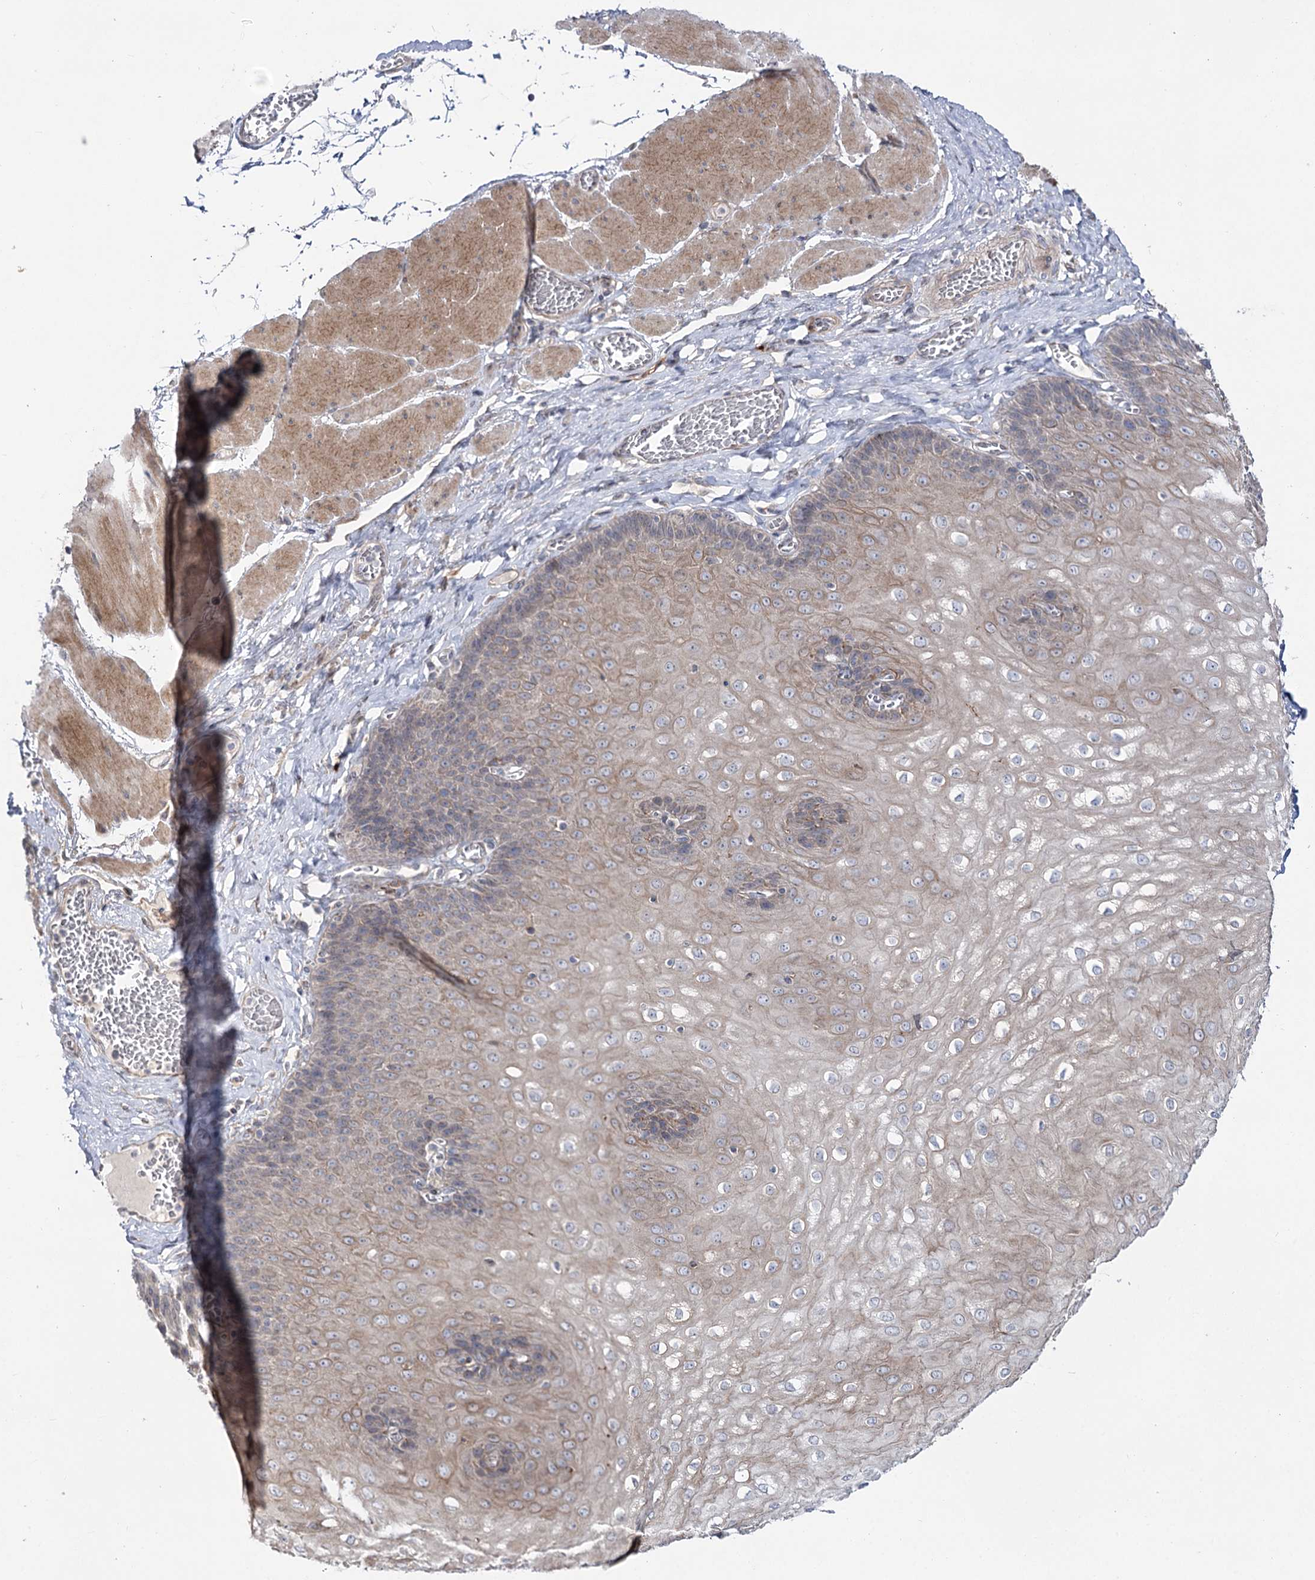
{"staining": {"intensity": "moderate", "quantity": "25%-75%", "location": "cytoplasmic/membranous"}, "tissue": "esophagus", "cell_type": "Squamous epithelial cells", "image_type": "normal", "snomed": [{"axis": "morphology", "description": "Normal tissue, NOS"}, {"axis": "topography", "description": "Esophagus"}], "caption": "An IHC micrograph of normal tissue is shown. Protein staining in brown labels moderate cytoplasmic/membranous positivity in esophagus within squamous epithelial cells.", "gene": "SH3BP5L", "patient": {"sex": "male", "age": 60}}